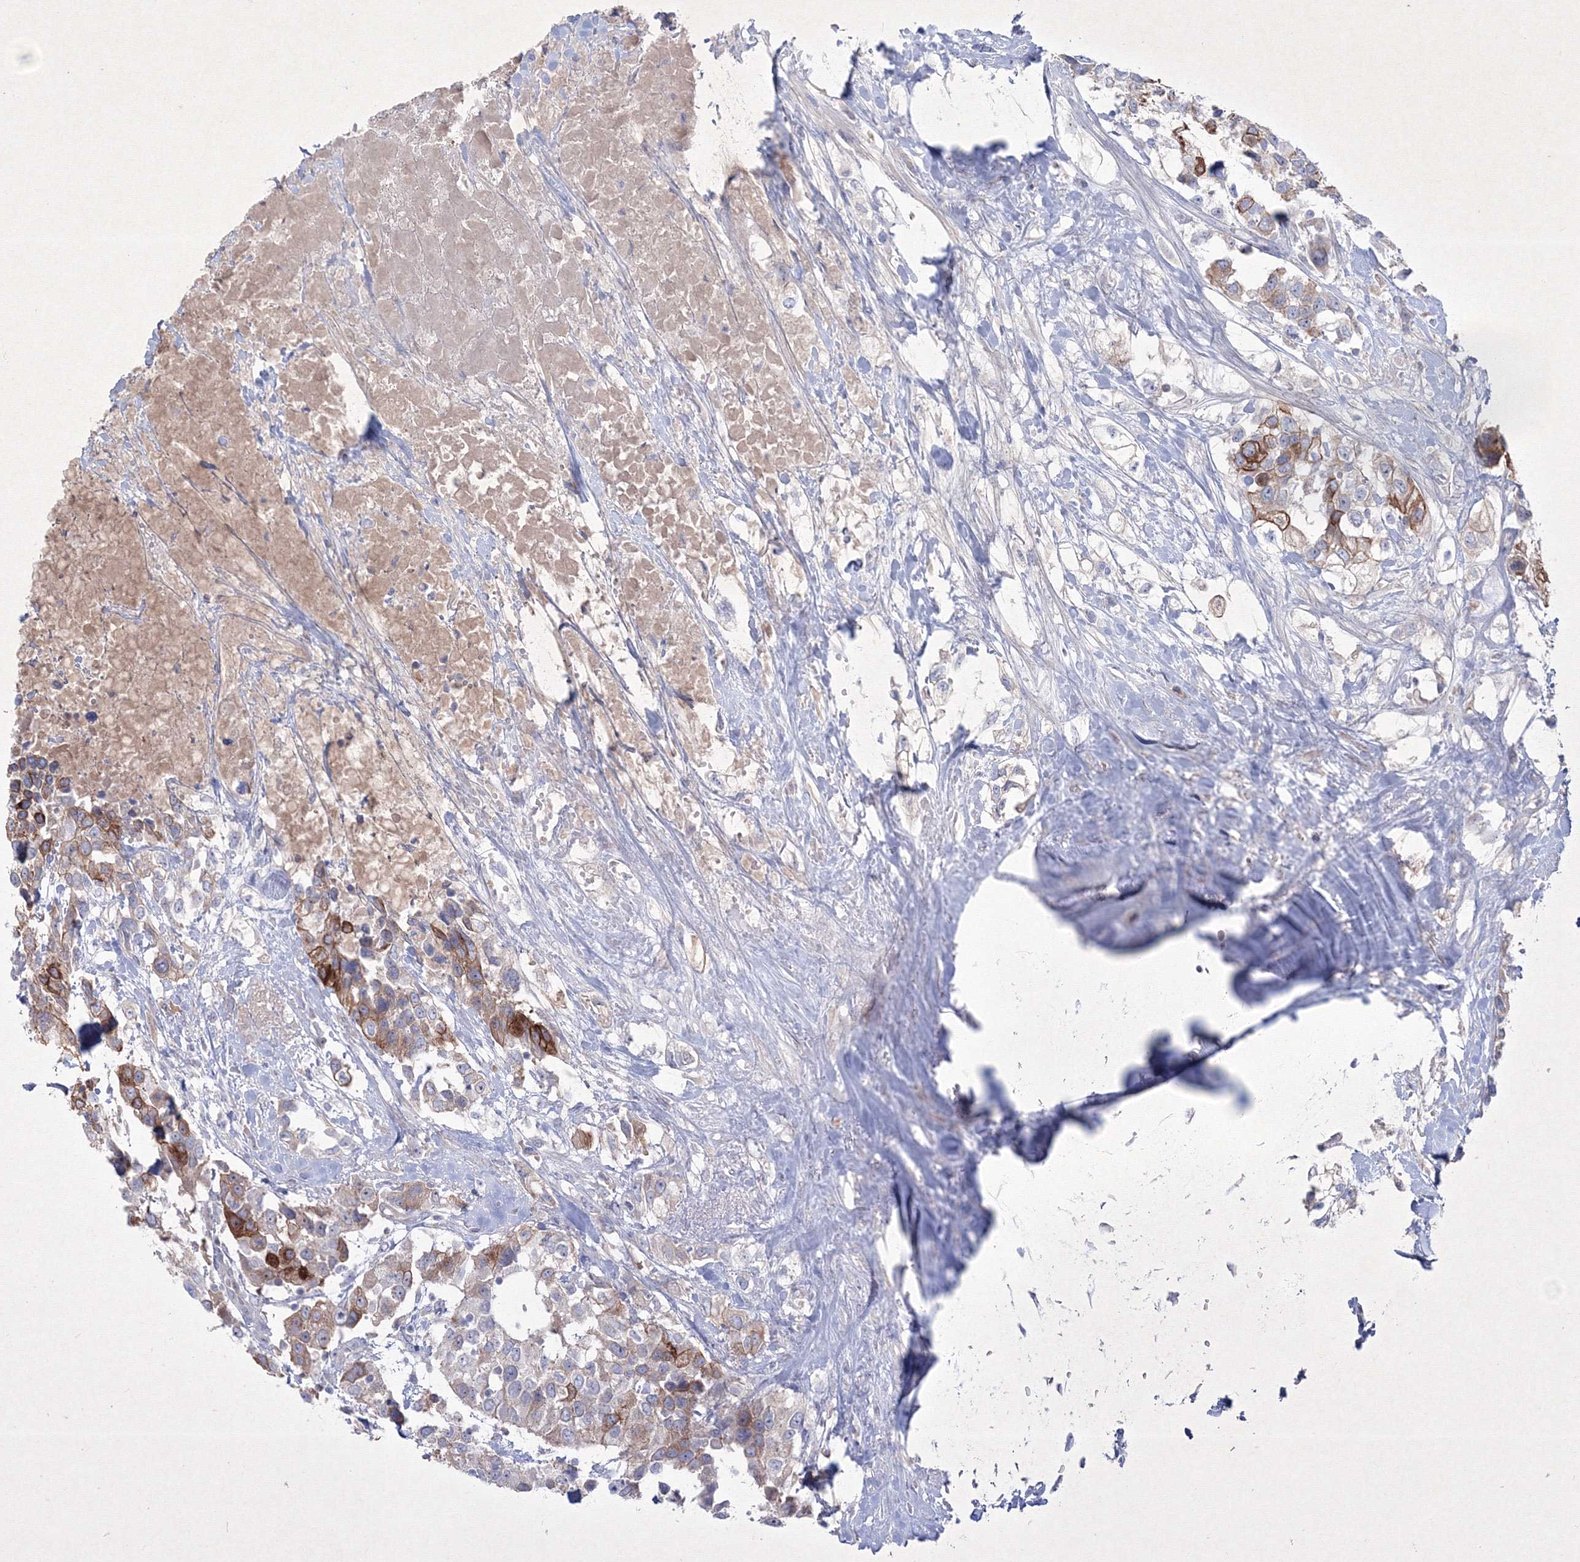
{"staining": {"intensity": "strong", "quantity": "25%-75%", "location": "cytoplasmic/membranous"}, "tissue": "urothelial cancer", "cell_type": "Tumor cells", "image_type": "cancer", "snomed": [{"axis": "morphology", "description": "Urothelial carcinoma, High grade"}, {"axis": "topography", "description": "Urinary bladder"}], "caption": "Urothelial cancer stained with DAB immunohistochemistry (IHC) exhibits high levels of strong cytoplasmic/membranous positivity in approximately 25%-75% of tumor cells.", "gene": "TMEM139", "patient": {"sex": "female", "age": 80}}